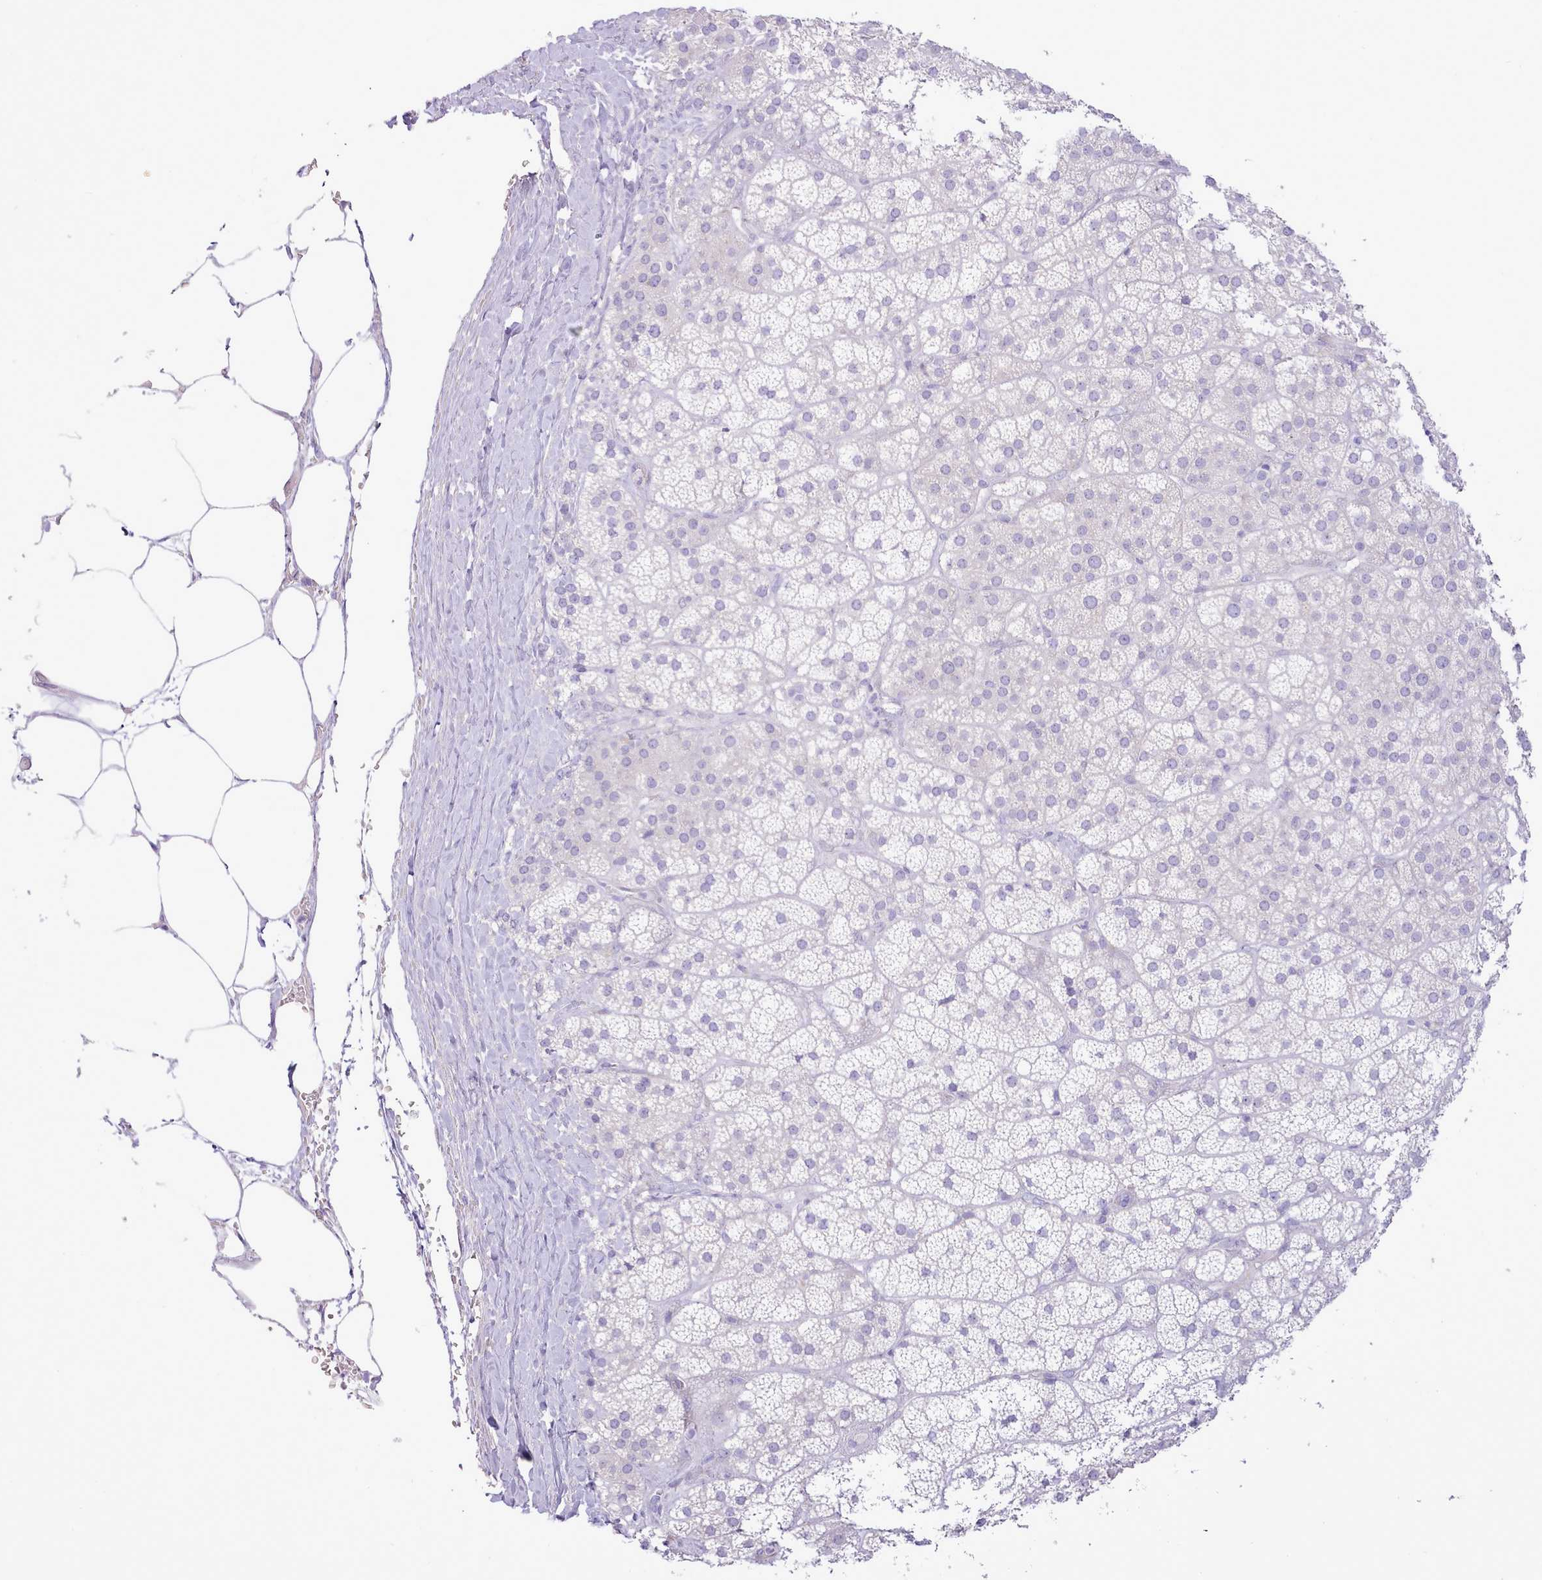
{"staining": {"intensity": "negative", "quantity": "none", "location": "none"}, "tissue": "adrenal gland", "cell_type": "Glandular cells", "image_type": "normal", "snomed": [{"axis": "morphology", "description": "Normal tissue, NOS"}, {"axis": "topography", "description": "Adrenal gland"}], "caption": "IHC histopathology image of benign human adrenal gland stained for a protein (brown), which demonstrates no positivity in glandular cells.", "gene": "CCL1", "patient": {"sex": "female", "age": 70}}